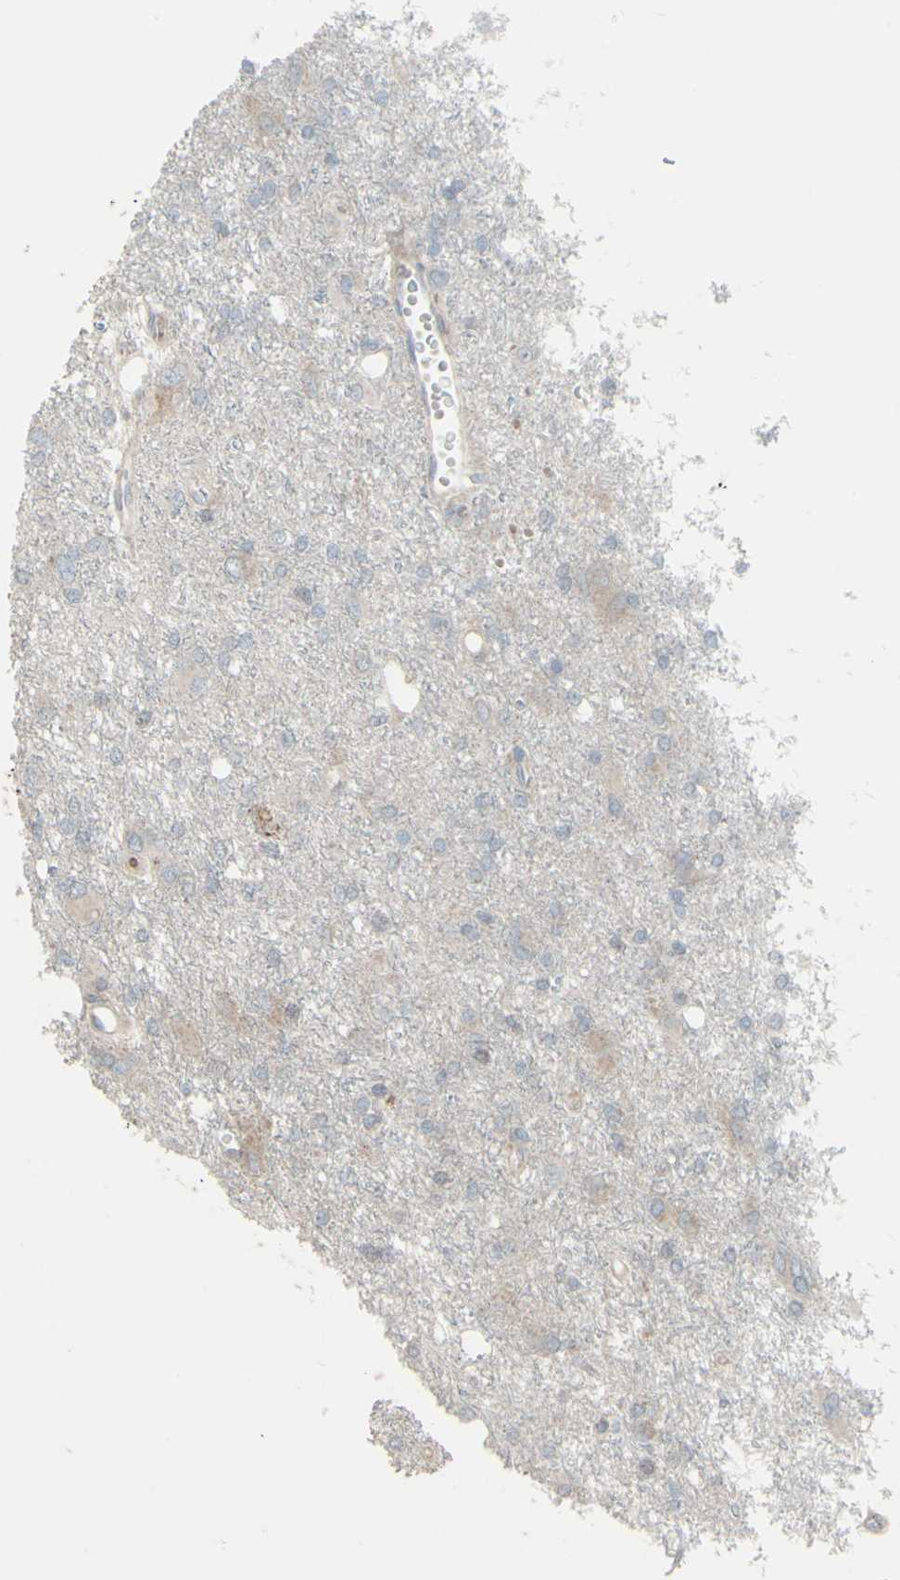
{"staining": {"intensity": "weak", "quantity": "<25%", "location": "cytoplasmic/membranous"}, "tissue": "glioma", "cell_type": "Tumor cells", "image_type": "cancer", "snomed": [{"axis": "morphology", "description": "Glioma, malignant, High grade"}, {"axis": "topography", "description": "Brain"}], "caption": "A high-resolution histopathology image shows immunohistochemistry staining of glioma, which displays no significant expression in tumor cells. (Brightfield microscopy of DAB (3,3'-diaminobenzidine) immunohistochemistry at high magnification).", "gene": "GMNN", "patient": {"sex": "female", "age": 59}}